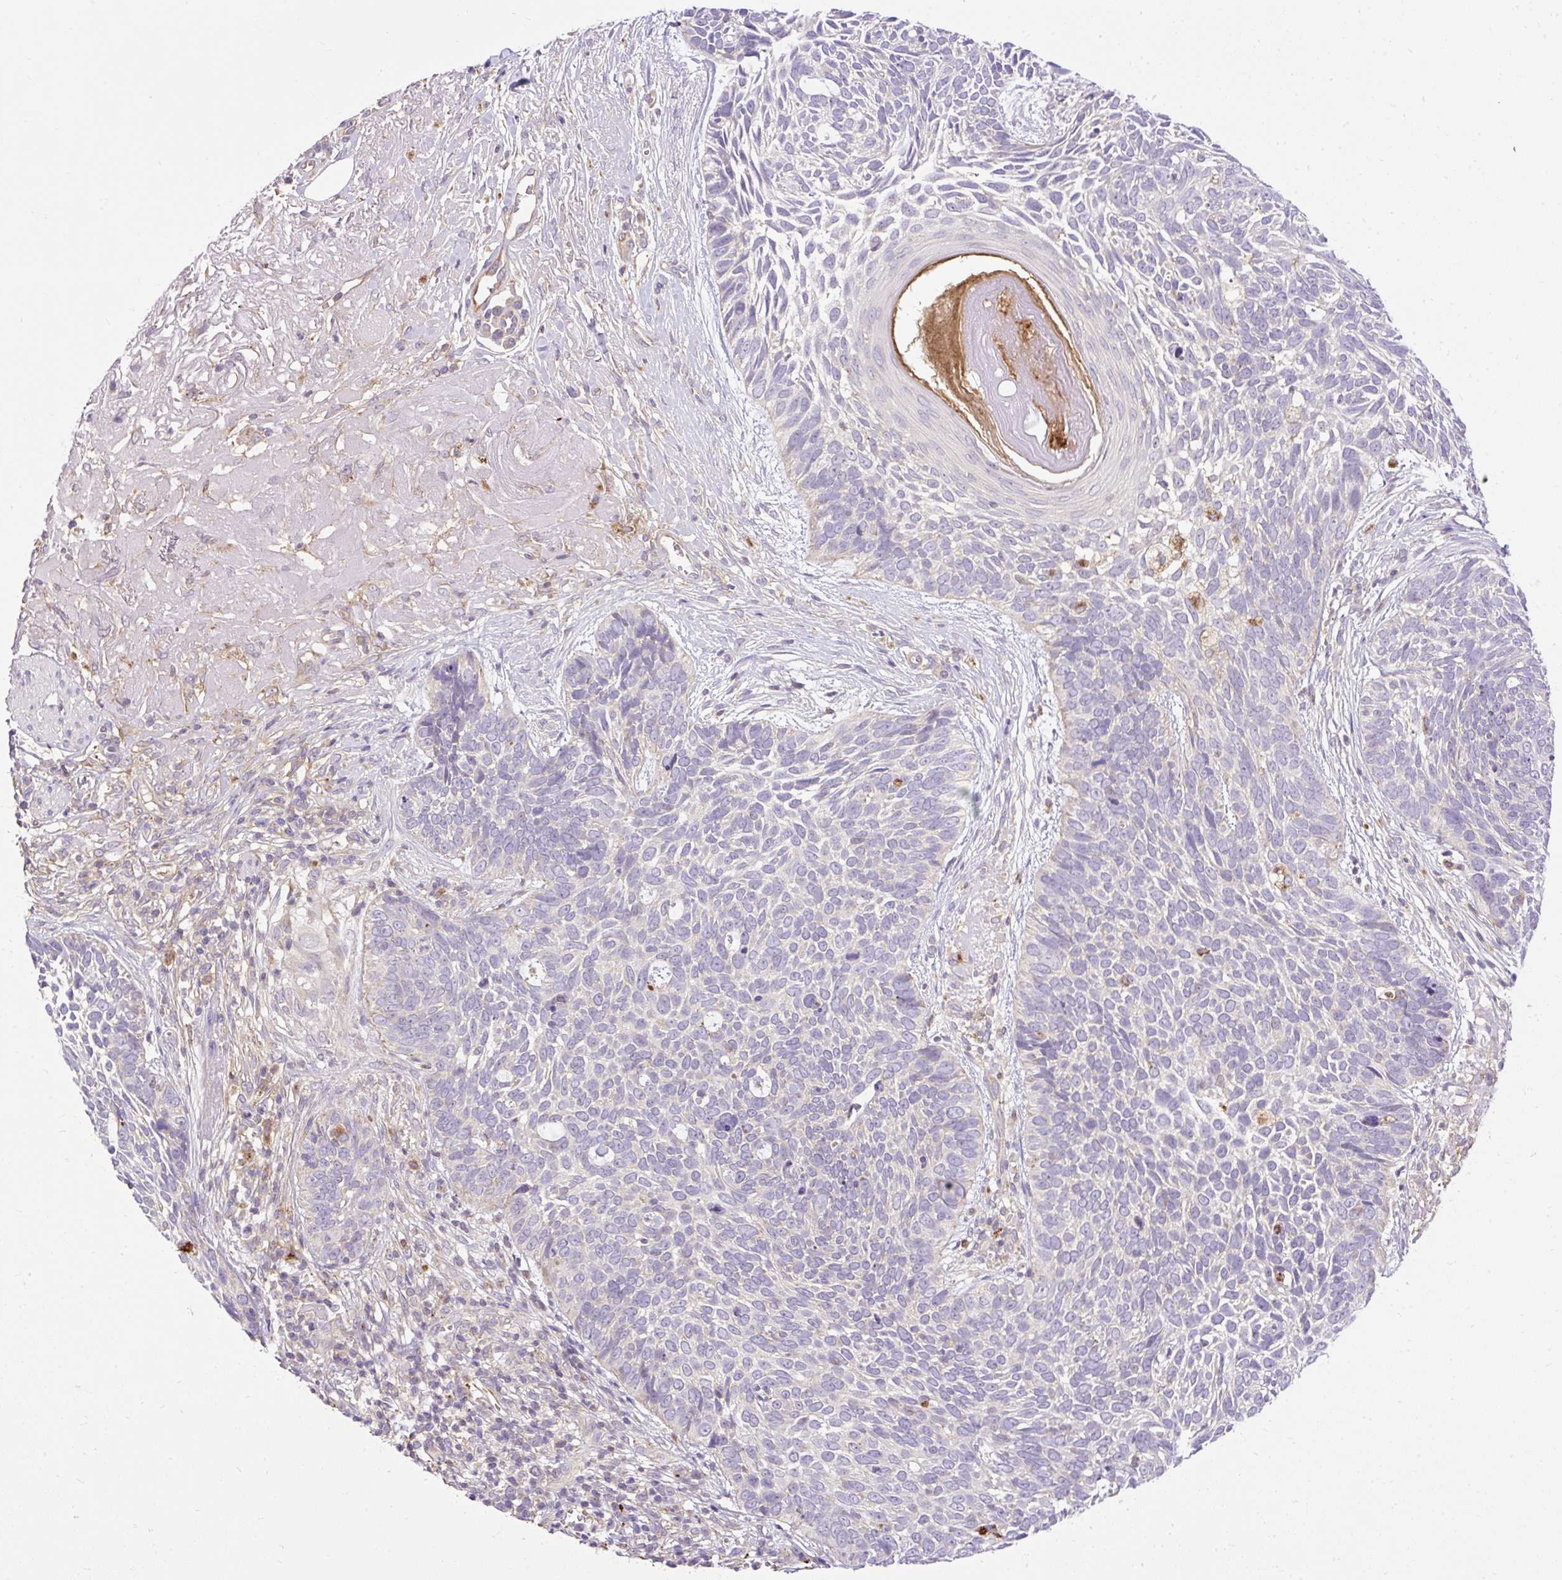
{"staining": {"intensity": "negative", "quantity": "none", "location": "none"}, "tissue": "skin cancer", "cell_type": "Tumor cells", "image_type": "cancer", "snomed": [{"axis": "morphology", "description": "Basal cell carcinoma"}, {"axis": "topography", "description": "Skin"}, {"axis": "topography", "description": "Skin of face"}], "caption": "Histopathology image shows no significant protein staining in tumor cells of skin cancer (basal cell carcinoma). Brightfield microscopy of immunohistochemistry stained with DAB (3,3'-diaminobenzidine) (brown) and hematoxylin (blue), captured at high magnification.", "gene": "HEXB", "patient": {"sex": "female", "age": 95}}